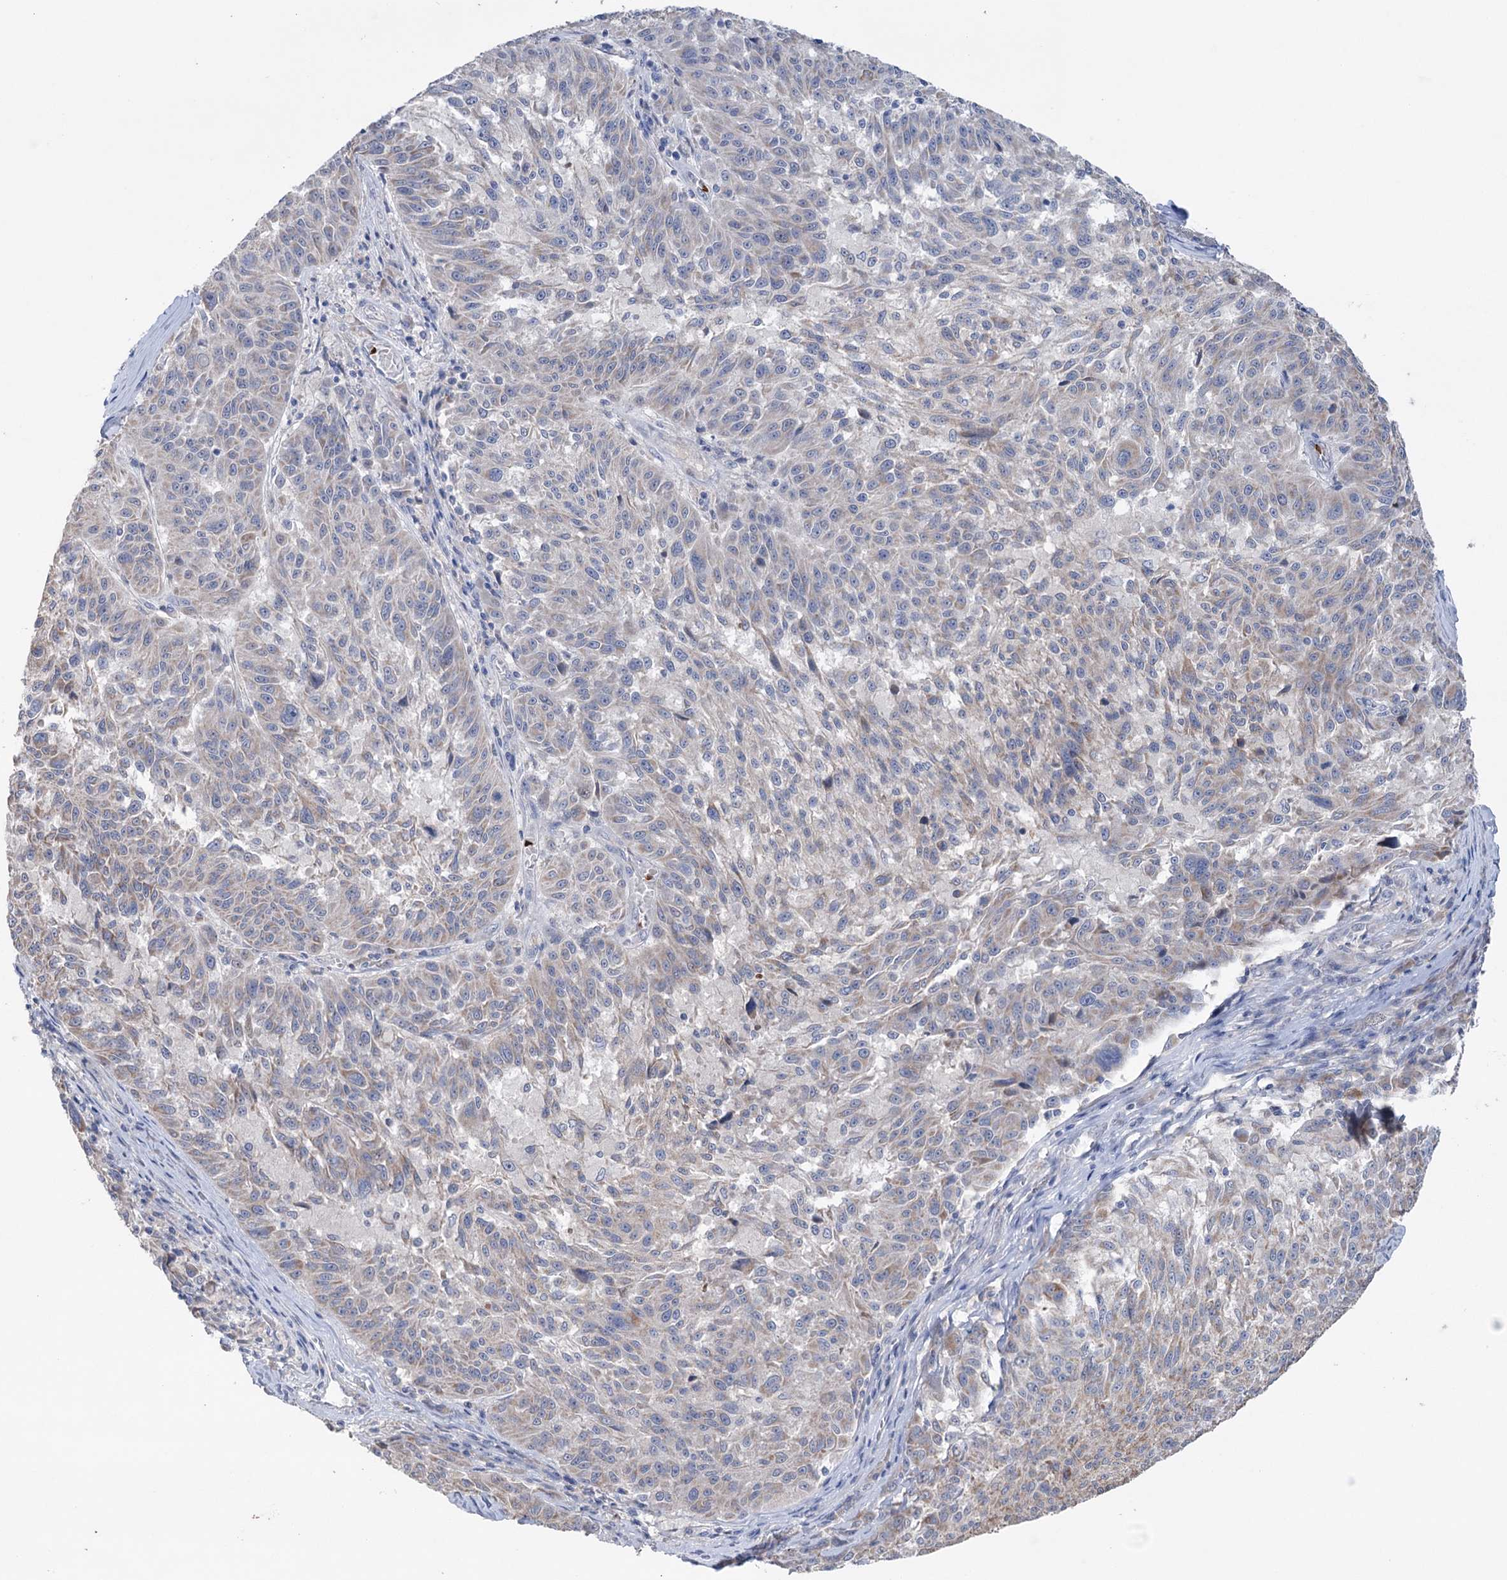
{"staining": {"intensity": "weak", "quantity": "<25%", "location": "cytoplasmic/membranous"}, "tissue": "melanoma", "cell_type": "Tumor cells", "image_type": "cancer", "snomed": [{"axis": "morphology", "description": "Malignant melanoma, NOS"}, {"axis": "topography", "description": "Skin"}], "caption": "Photomicrograph shows no significant protein positivity in tumor cells of malignant melanoma.", "gene": "MTCH2", "patient": {"sex": "male", "age": 53}}